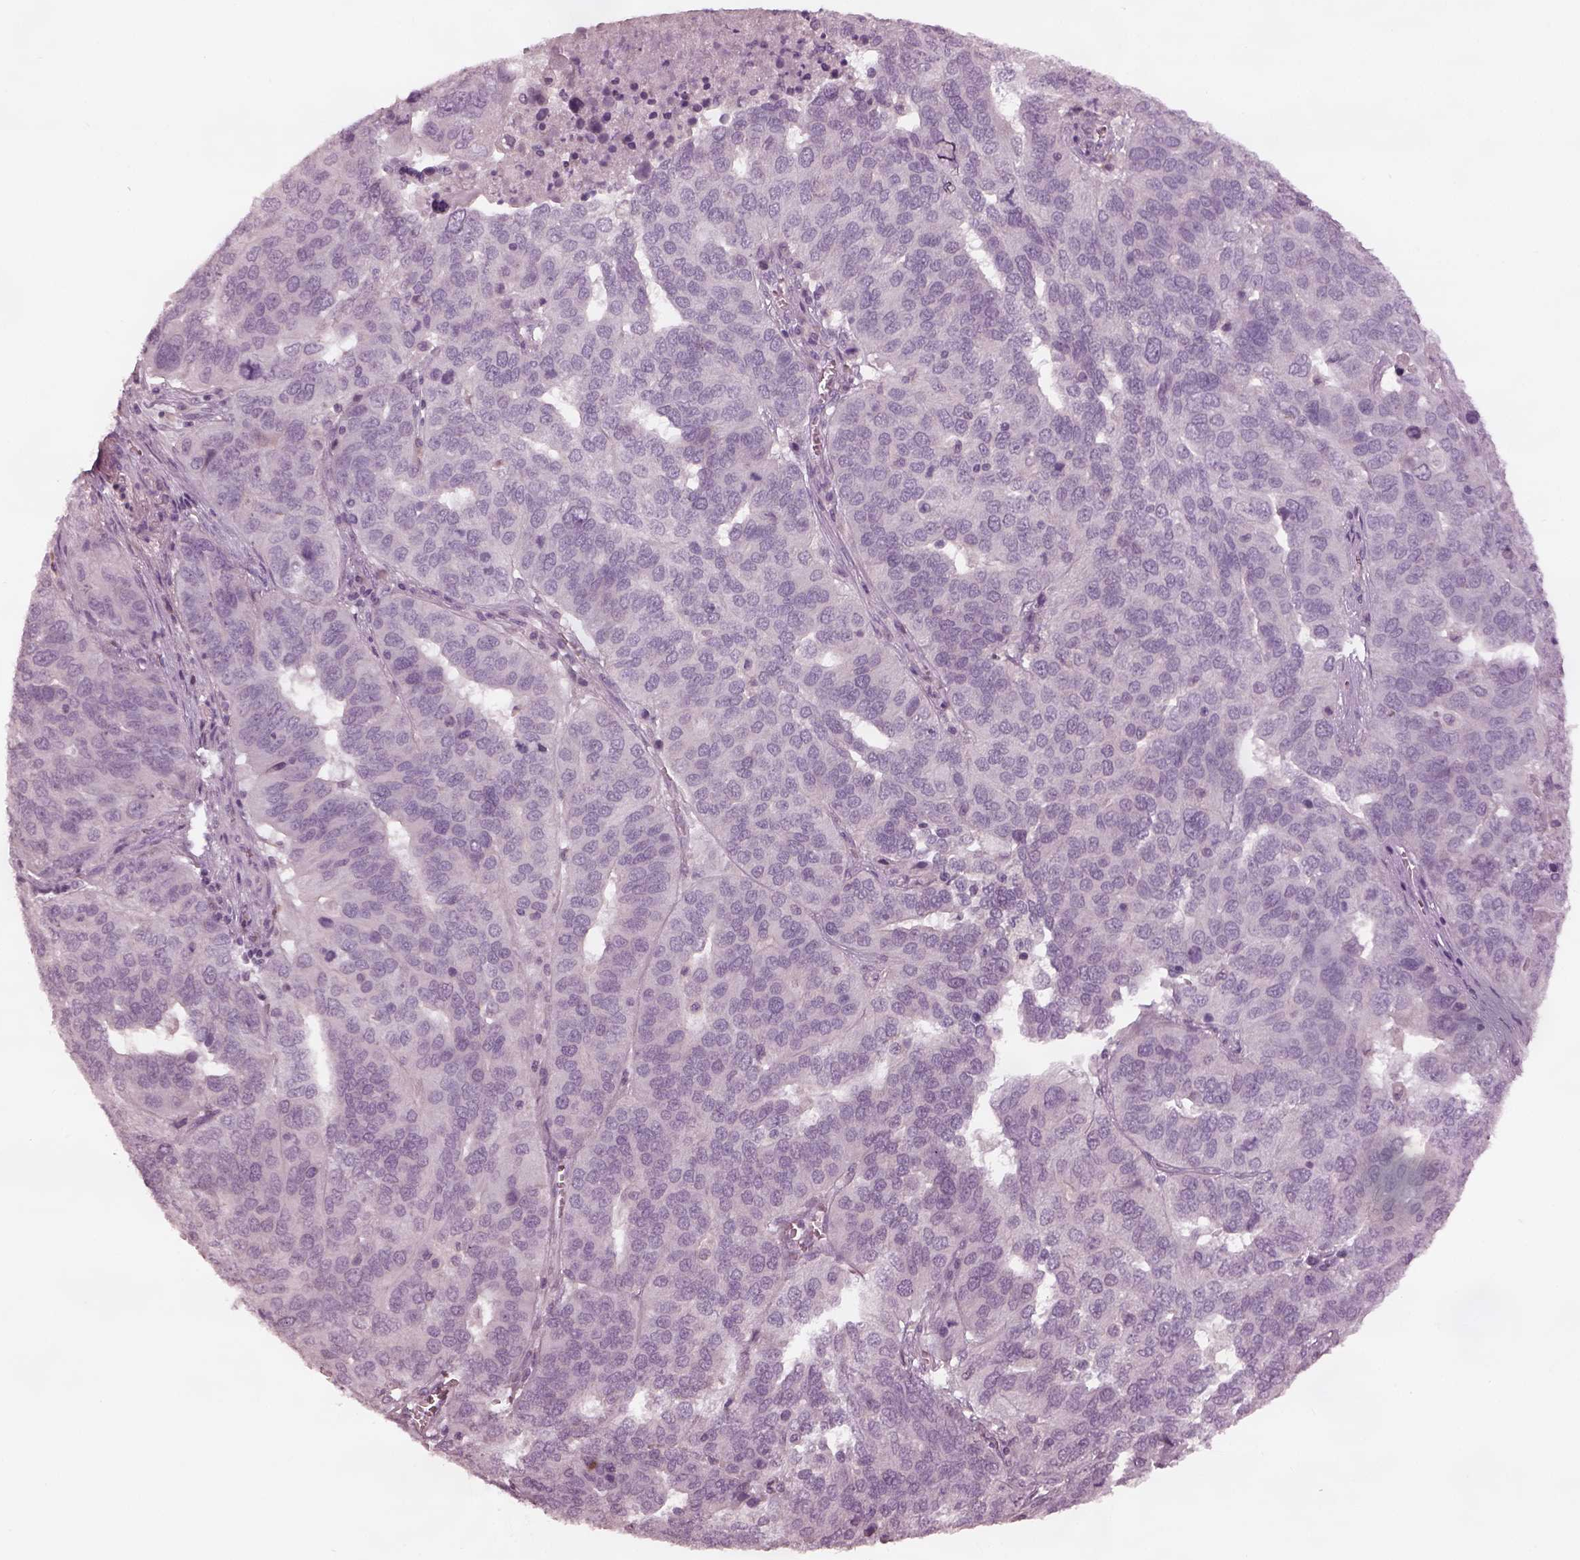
{"staining": {"intensity": "negative", "quantity": "none", "location": "none"}, "tissue": "ovarian cancer", "cell_type": "Tumor cells", "image_type": "cancer", "snomed": [{"axis": "morphology", "description": "Carcinoma, endometroid"}, {"axis": "topography", "description": "Soft tissue"}, {"axis": "topography", "description": "Ovary"}], "caption": "The histopathology image exhibits no significant positivity in tumor cells of endometroid carcinoma (ovarian). Brightfield microscopy of immunohistochemistry stained with DAB (brown) and hematoxylin (blue), captured at high magnification.", "gene": "MIA", "patient": {"sex": "female", "age": 52}}